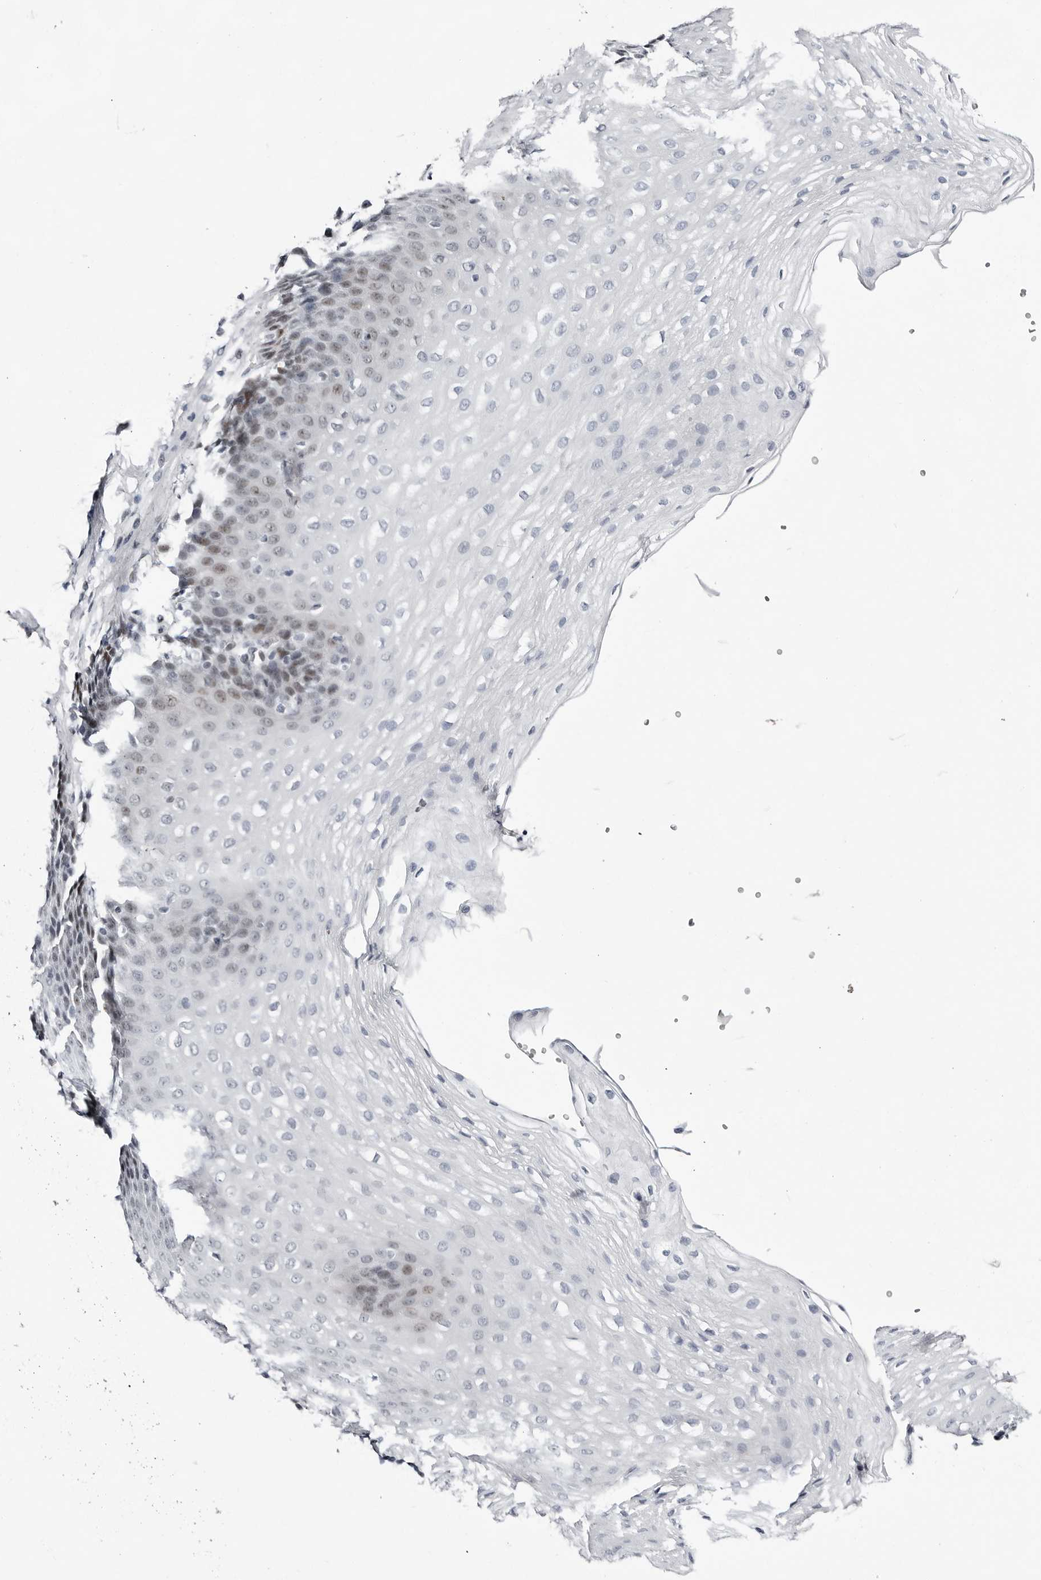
{"staining": {"intensity": "moderate", "quantity": "<25%", "location": "nuclear"}, "tissue": "esophagus", "cell_type": "Squamous epithelial cells", "image_type": "normal", "snomed": [{"axis": "morphology", "description": "Normal tissue, NOS"}, {"axis": "topography", "description": "Esophagus"}], "caption": "Benign esophagus shows moderate nuclear staining in about <25% of squamous epithelial cells, visualized by immunohistochemistry. The staining is performed using DAB (3,3'-diaminobenzidine) brown chromogen to label protein expression. The nuclei are counter-stained blue using hematoxylin.", "gene": "VEZF1", "patient": {"sex": "female", "age": 66}}